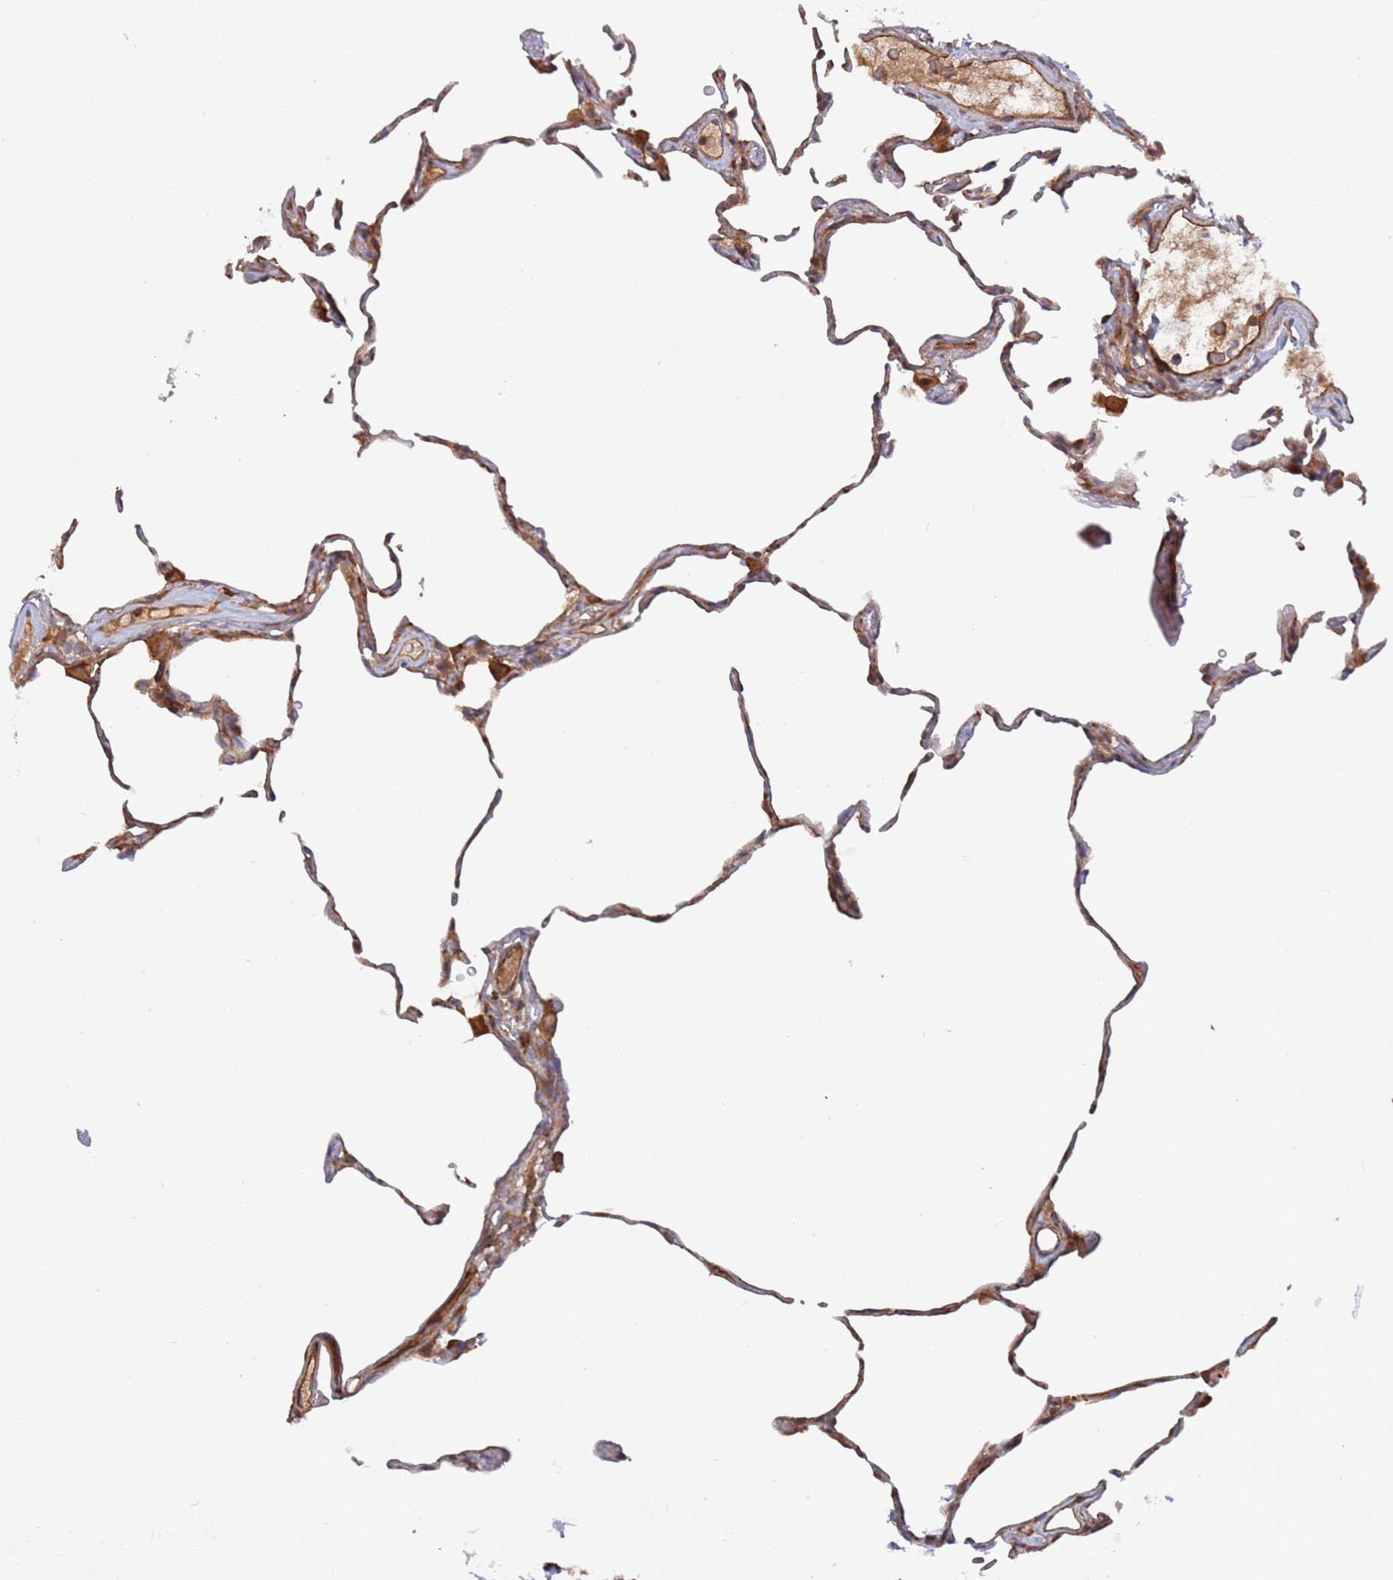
{"staining": {"intensity": "moderate", "quantity": "25%-75%", "location": "cytoplasmic/membranous"}, "tissue": "lung", "cell_type": "Alveolar cells", "image_type": "normal", "snomed": [{"axis": "morphology", "description": "Normal tissue, NOS"}, {"axis": "topography", "description": "Lung"}], "caption": "High-power microscopy captured an IHC image of normal lung, revealing moderate cytoplasmic/membranous positivity in approximately 25%-75% of alveolar cells.", "gene": "DDX60", "patient": {"sex": "female", "age": 57}}